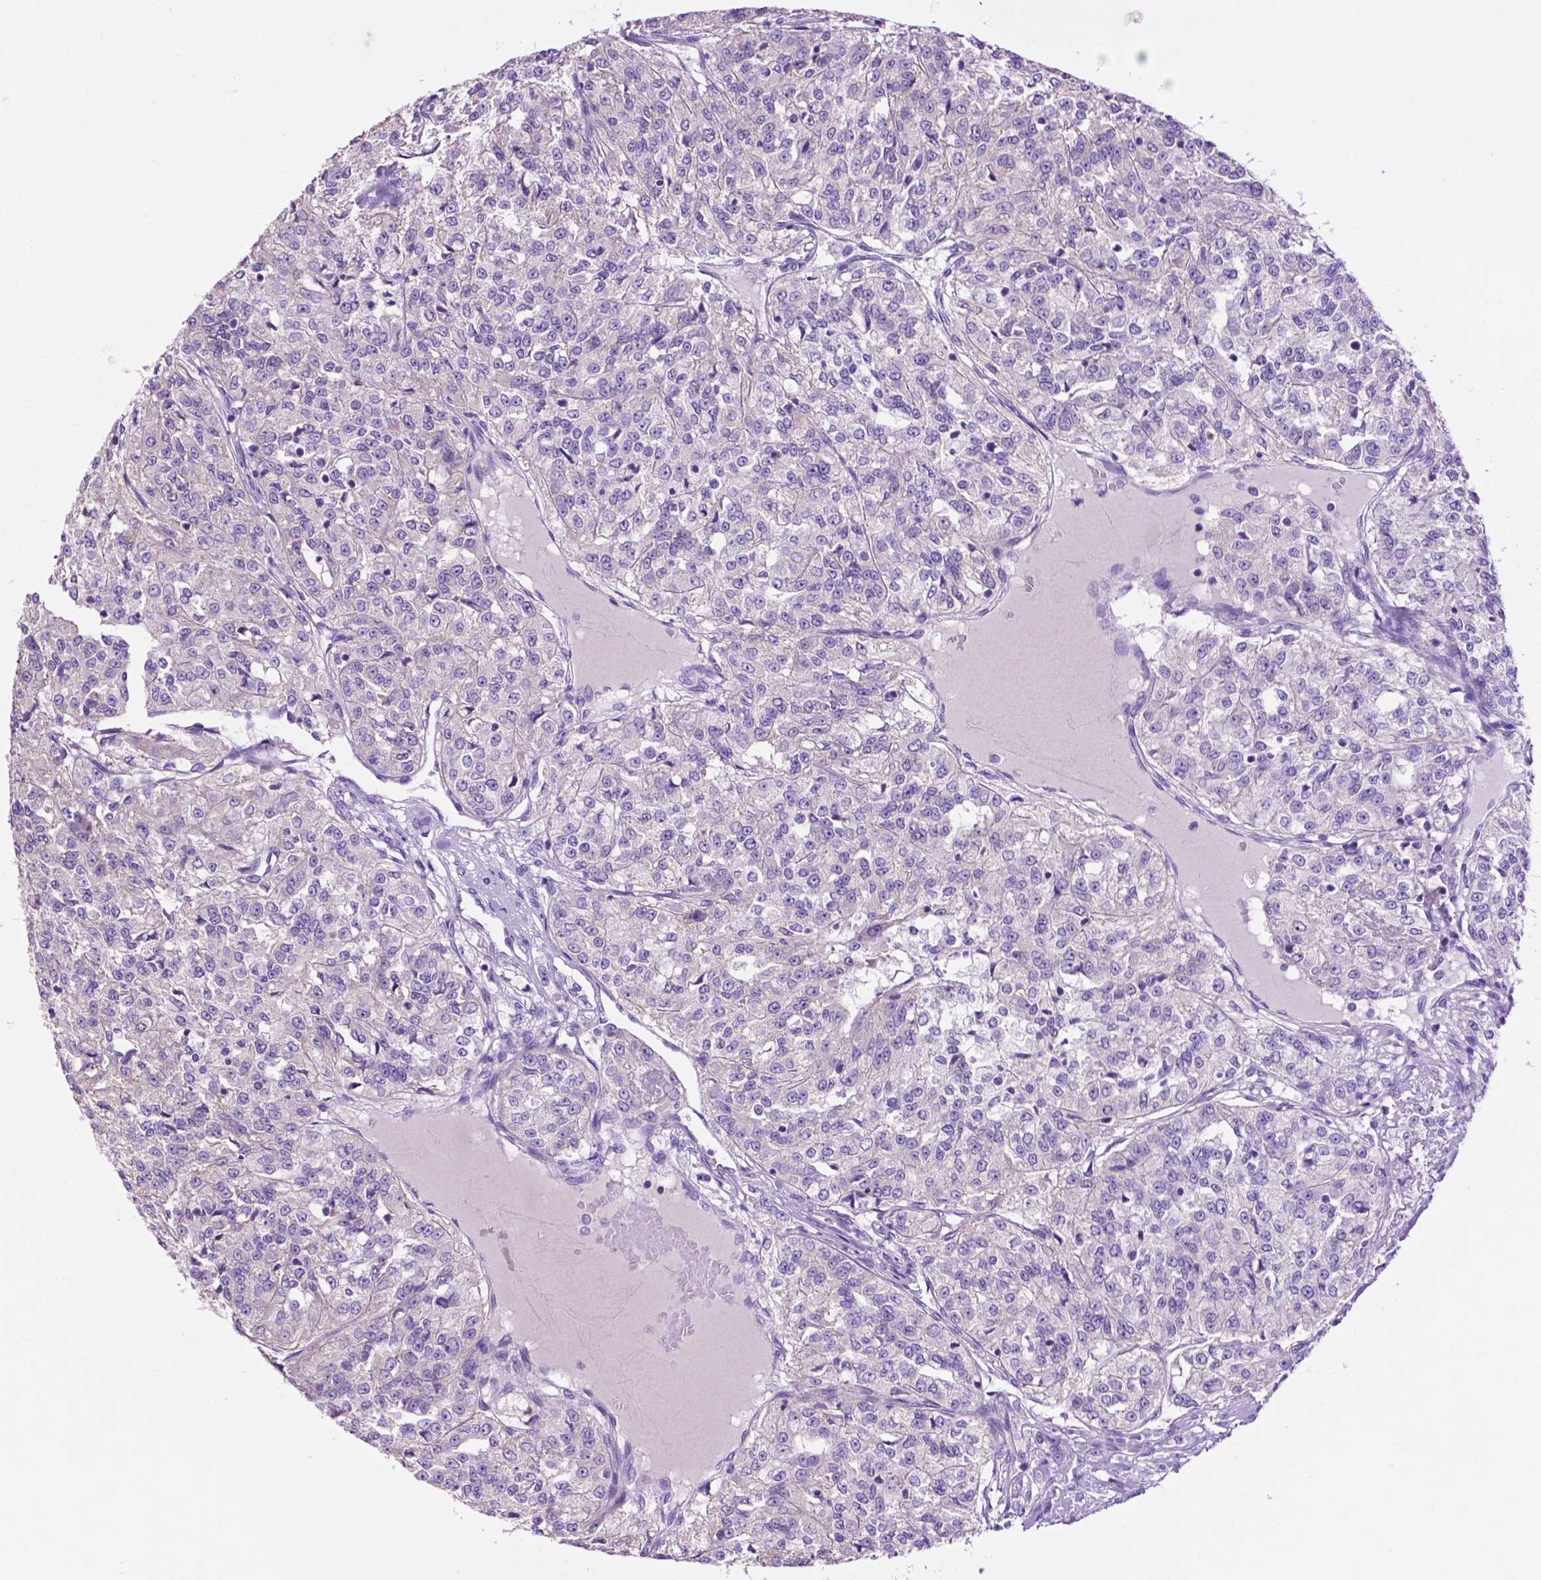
{"staining": {"intensity": "negative", "quantity": "none", "location": "none"}, "tissue": "renal cancer", "cell_type": "Tumor cells", "image_type": "cancer", "snomed": [{"axis": "morphology", "description": "Adenocarcinoma, NOS"}, {"axis": "topography", "description": "Kidney"}], "caption": "This histopathology image is of renal cancer (adenocarcinoma) stained with IHC to label a protein in brown with the nuclei are counter-stained blue. There is no expression in tumor cells.", "gene": "PHYHIP", "patient": {"sex": "female", "age": 63}}